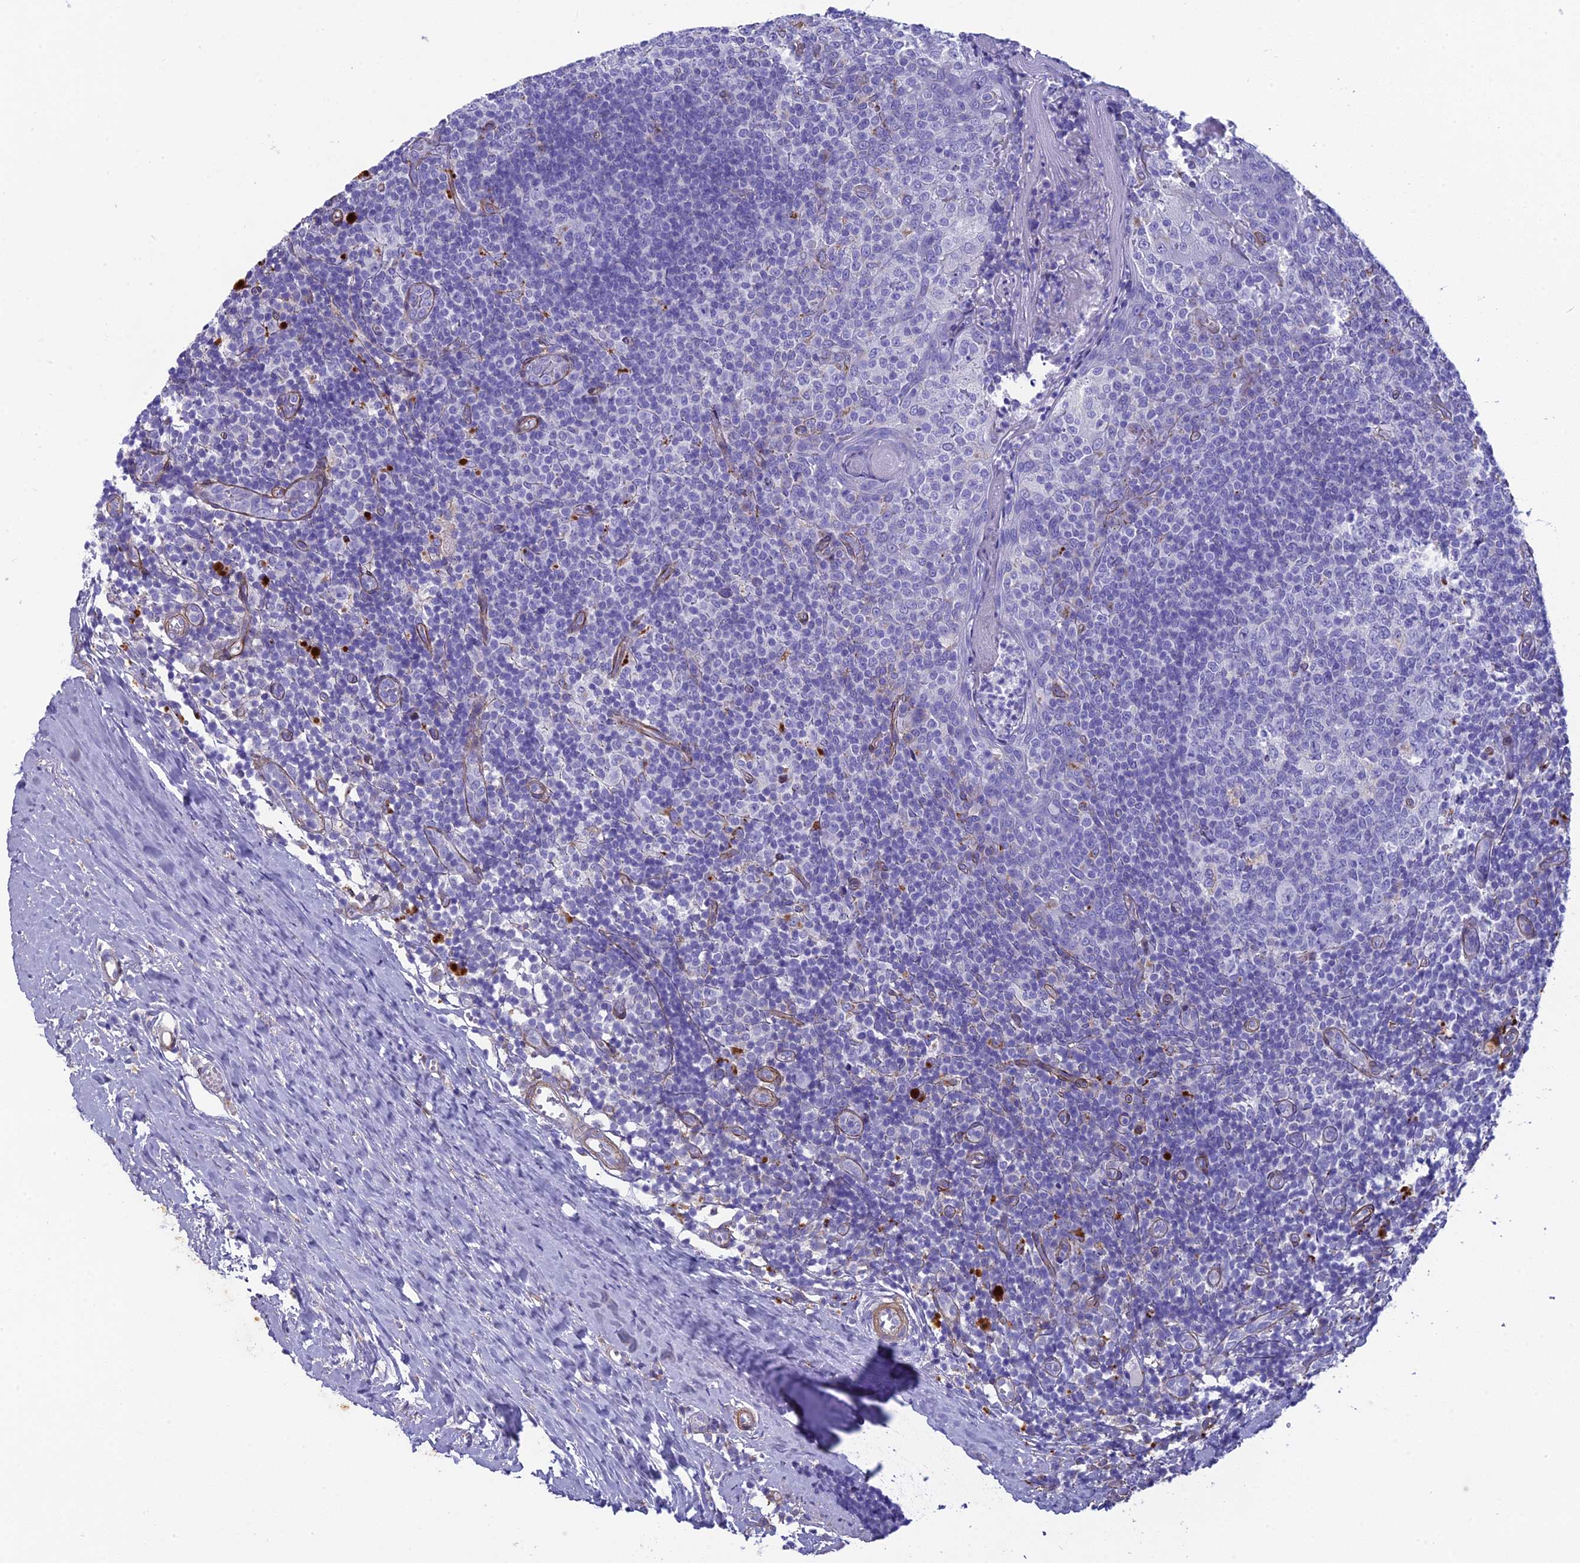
{"staining": {"intensity": "negative", "quantity": "none", "location": "none"}, "tissue": "tonsil", "cell_type": "Germinal center cells", "image_type": "normal", "snomed": [{"axis": "morphology", "description": "Normal tissue, NOS"}, {"axis": "topography", "description": "Tonsil"}], "caption": "DAB (3,3'-diaminobenzidine) immunohistochemical staining of benign human tonsil displays no significant expression in germinal center cells.", "gene": "TNS1", "patient": {"sex": "female", "age": 19}}